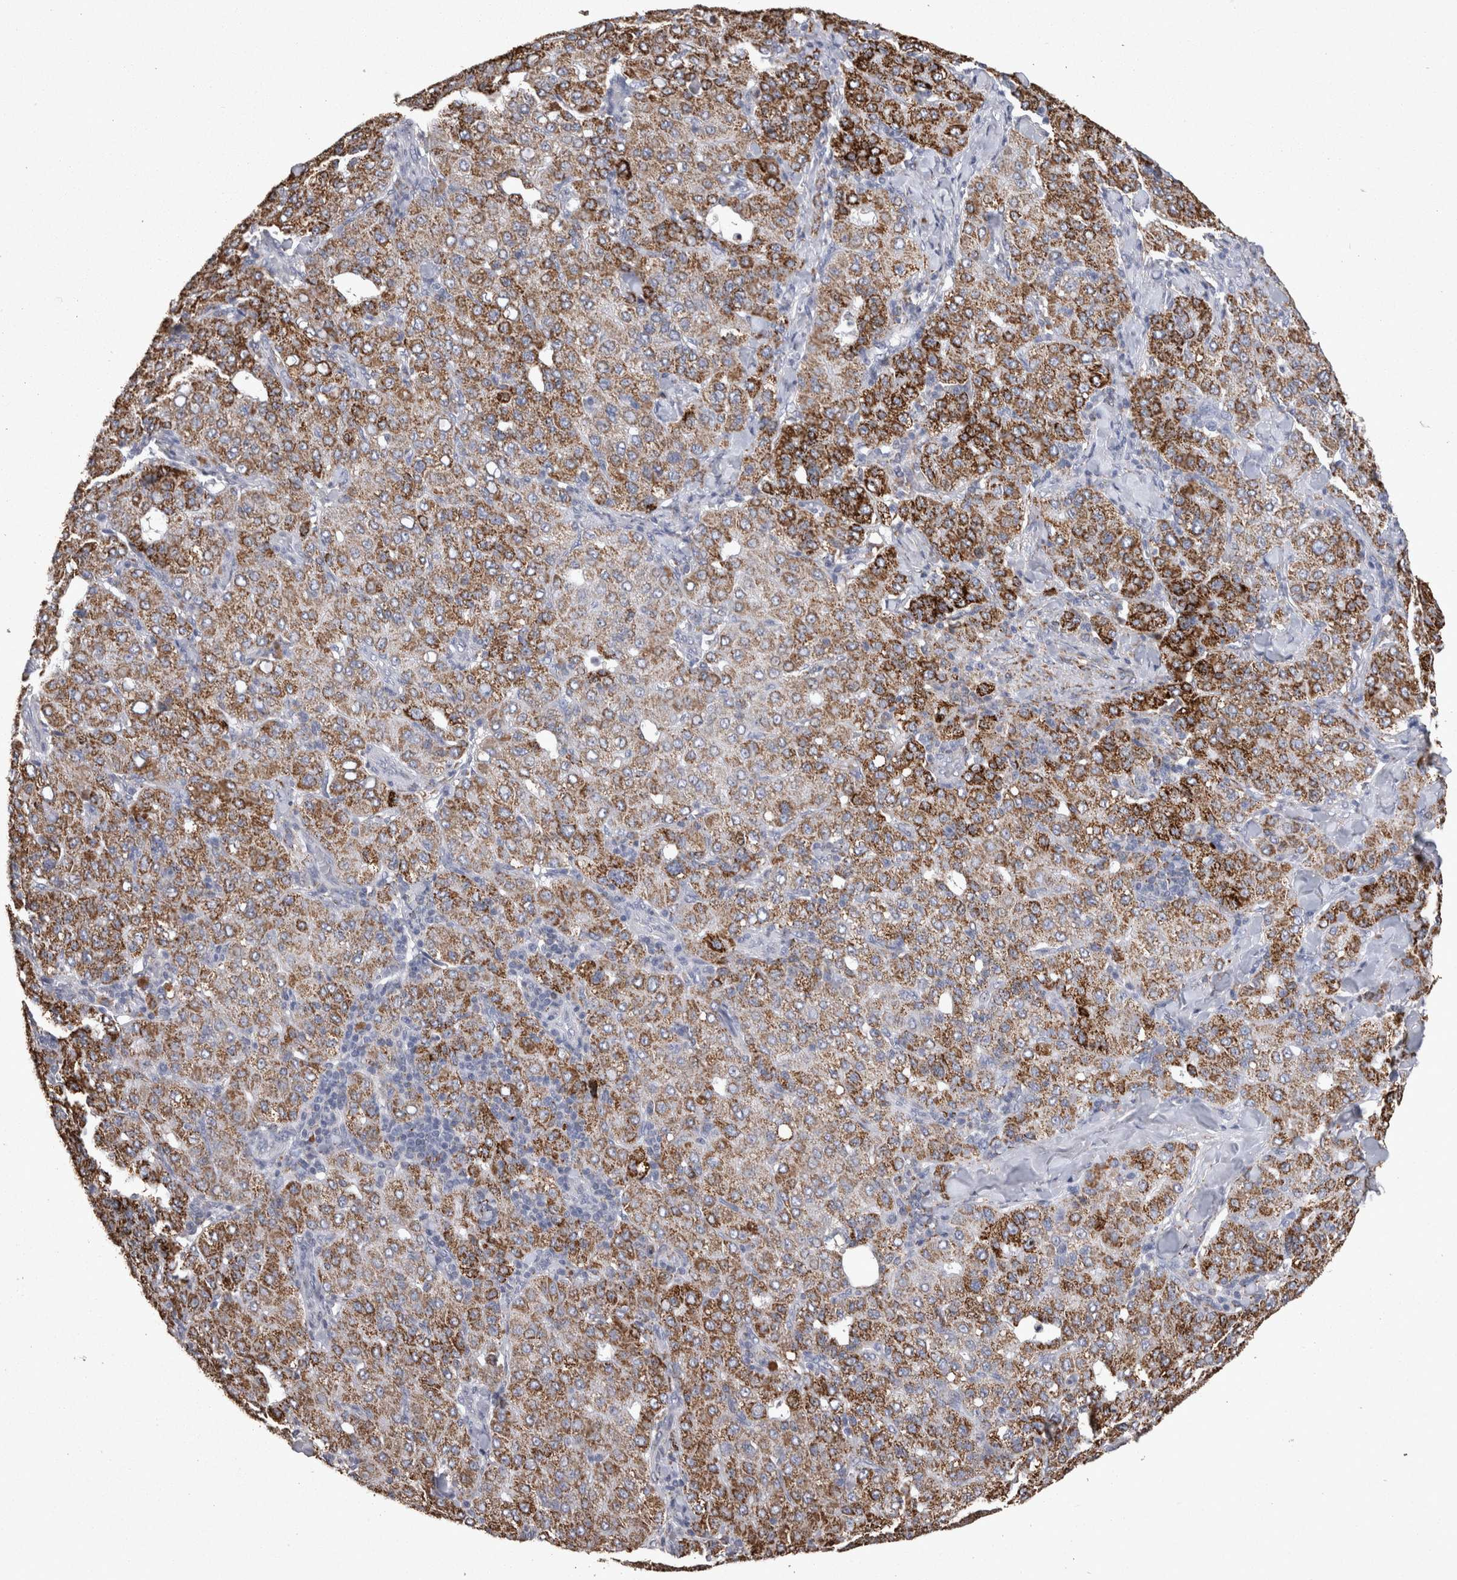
{"staining": {"intensity": "strong", "quantity": ">75%", "location": "cytoplasmic/membranous"}, "tissue": "liver cancer", "cell_type": "Tumor cells", "image_type": "cancer", "snomed": [{"axis": "morphology", "description": "Carcinoma, Hepatocellular, NOS"}, {"axis": "topography", "description": "Liver"}], "caption": "DAB immunohistochemical staining of human hepatocellular carcinoma (liver) exhibits strong cytoplasmic/membranous protein staining in about >75% of tumor cells.", "gene": "DKK3", "patient": {"sex": "male", "age": 65}}